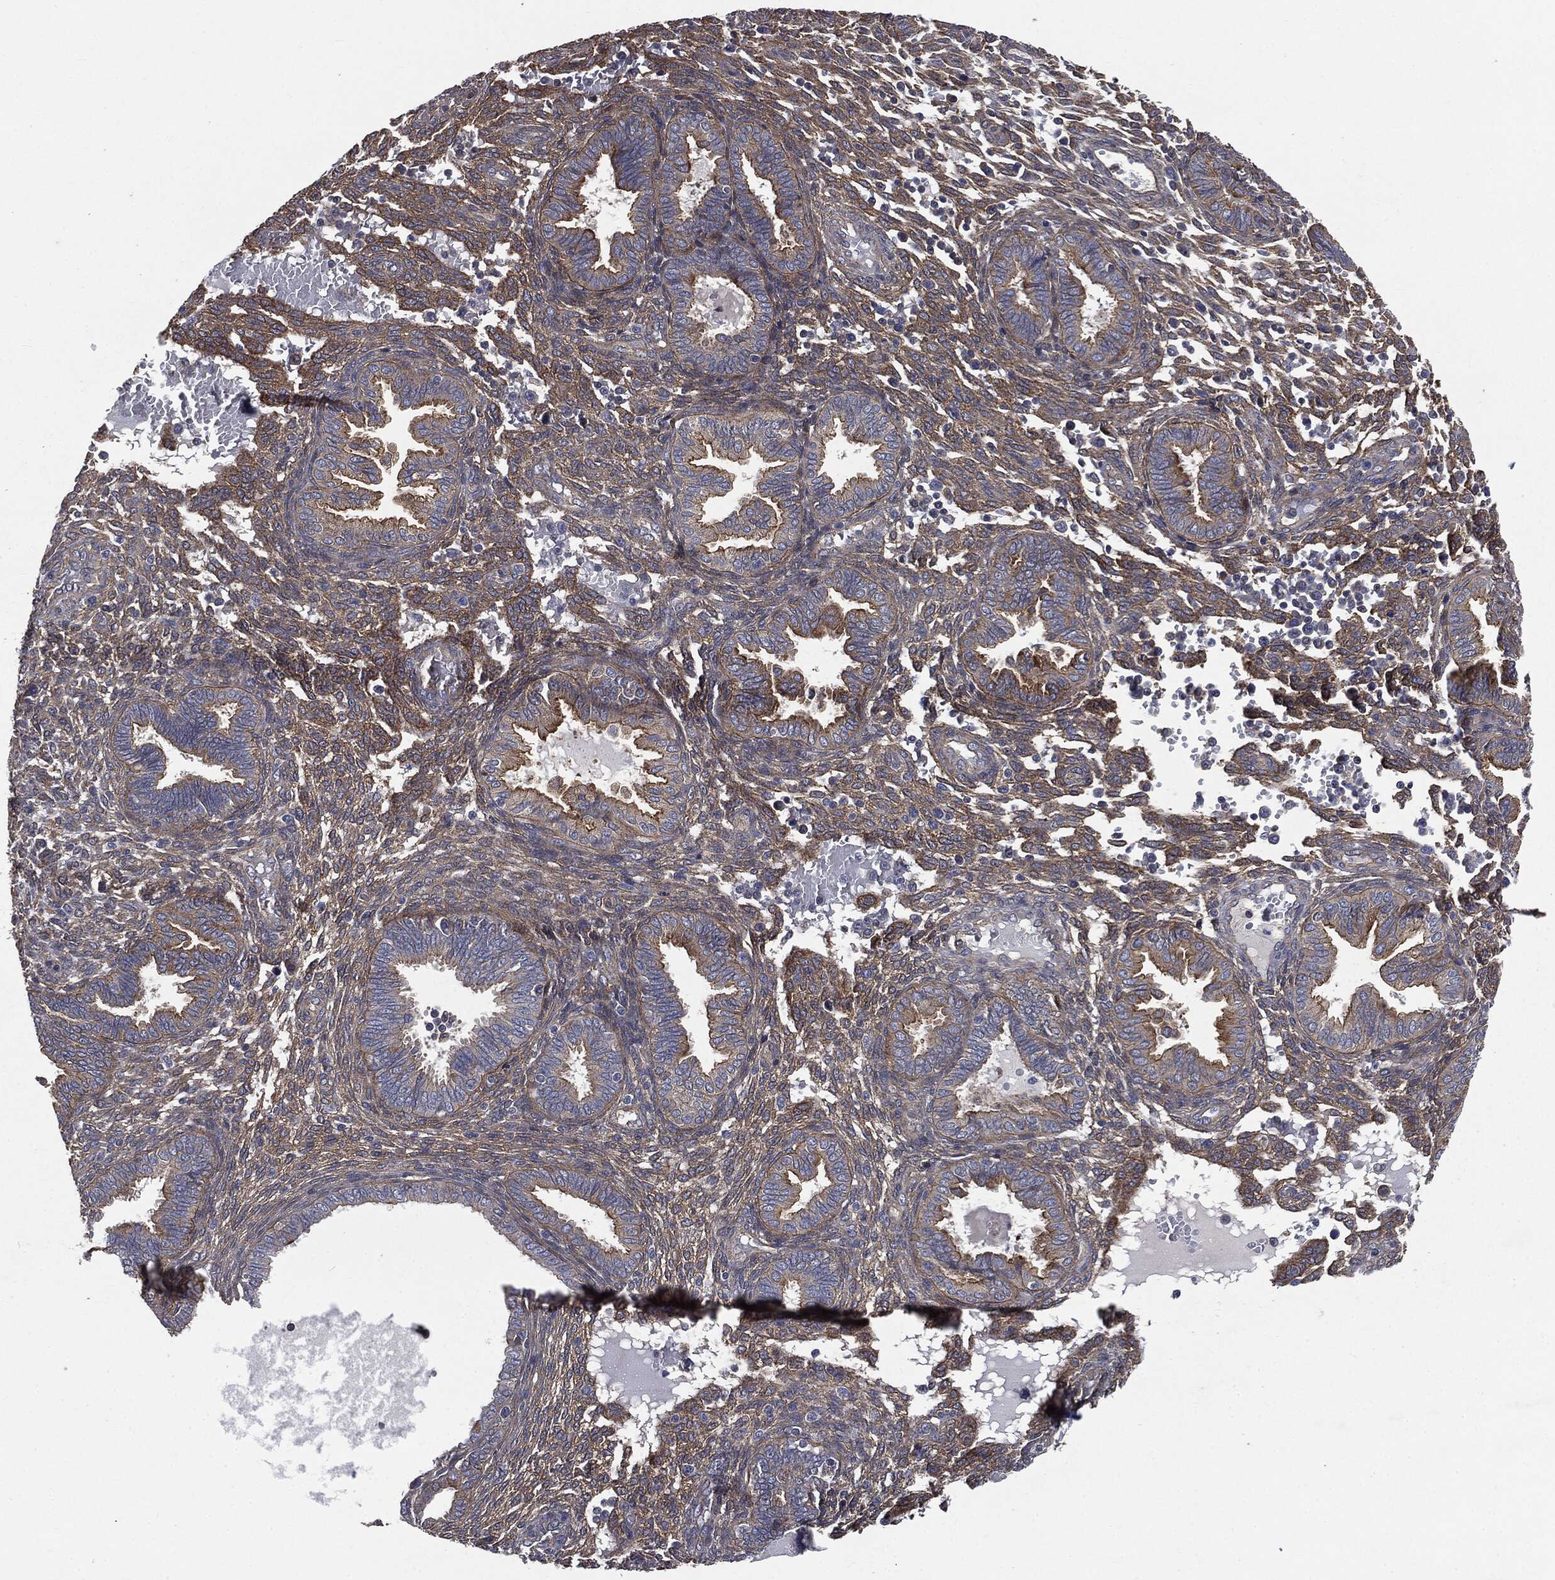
{"staining": {"intensity": "moderate", "quantity": ">75%", "location": "cytoplasmic/membranous"}, "tissue": "endometrium", "cell_type": "Cells in endometrial stroma", "image_type": "normal", "snomed": [{"axis": "morphology", "description": "Normal tissue, NOS"}, {"axis": "topography", "description": "Endometrium"}], "caption": "Immunohistochemistry (IHC) of benign human endometrium reveals medium levels of moderate cytoplasmic/membranous positivity in about >75% of cells in endometrial stroma. (IHC, brightfield microscopy, high magnification).", "gene": "EPS15L1", "patient": {"sex": "female", "age": 42}}